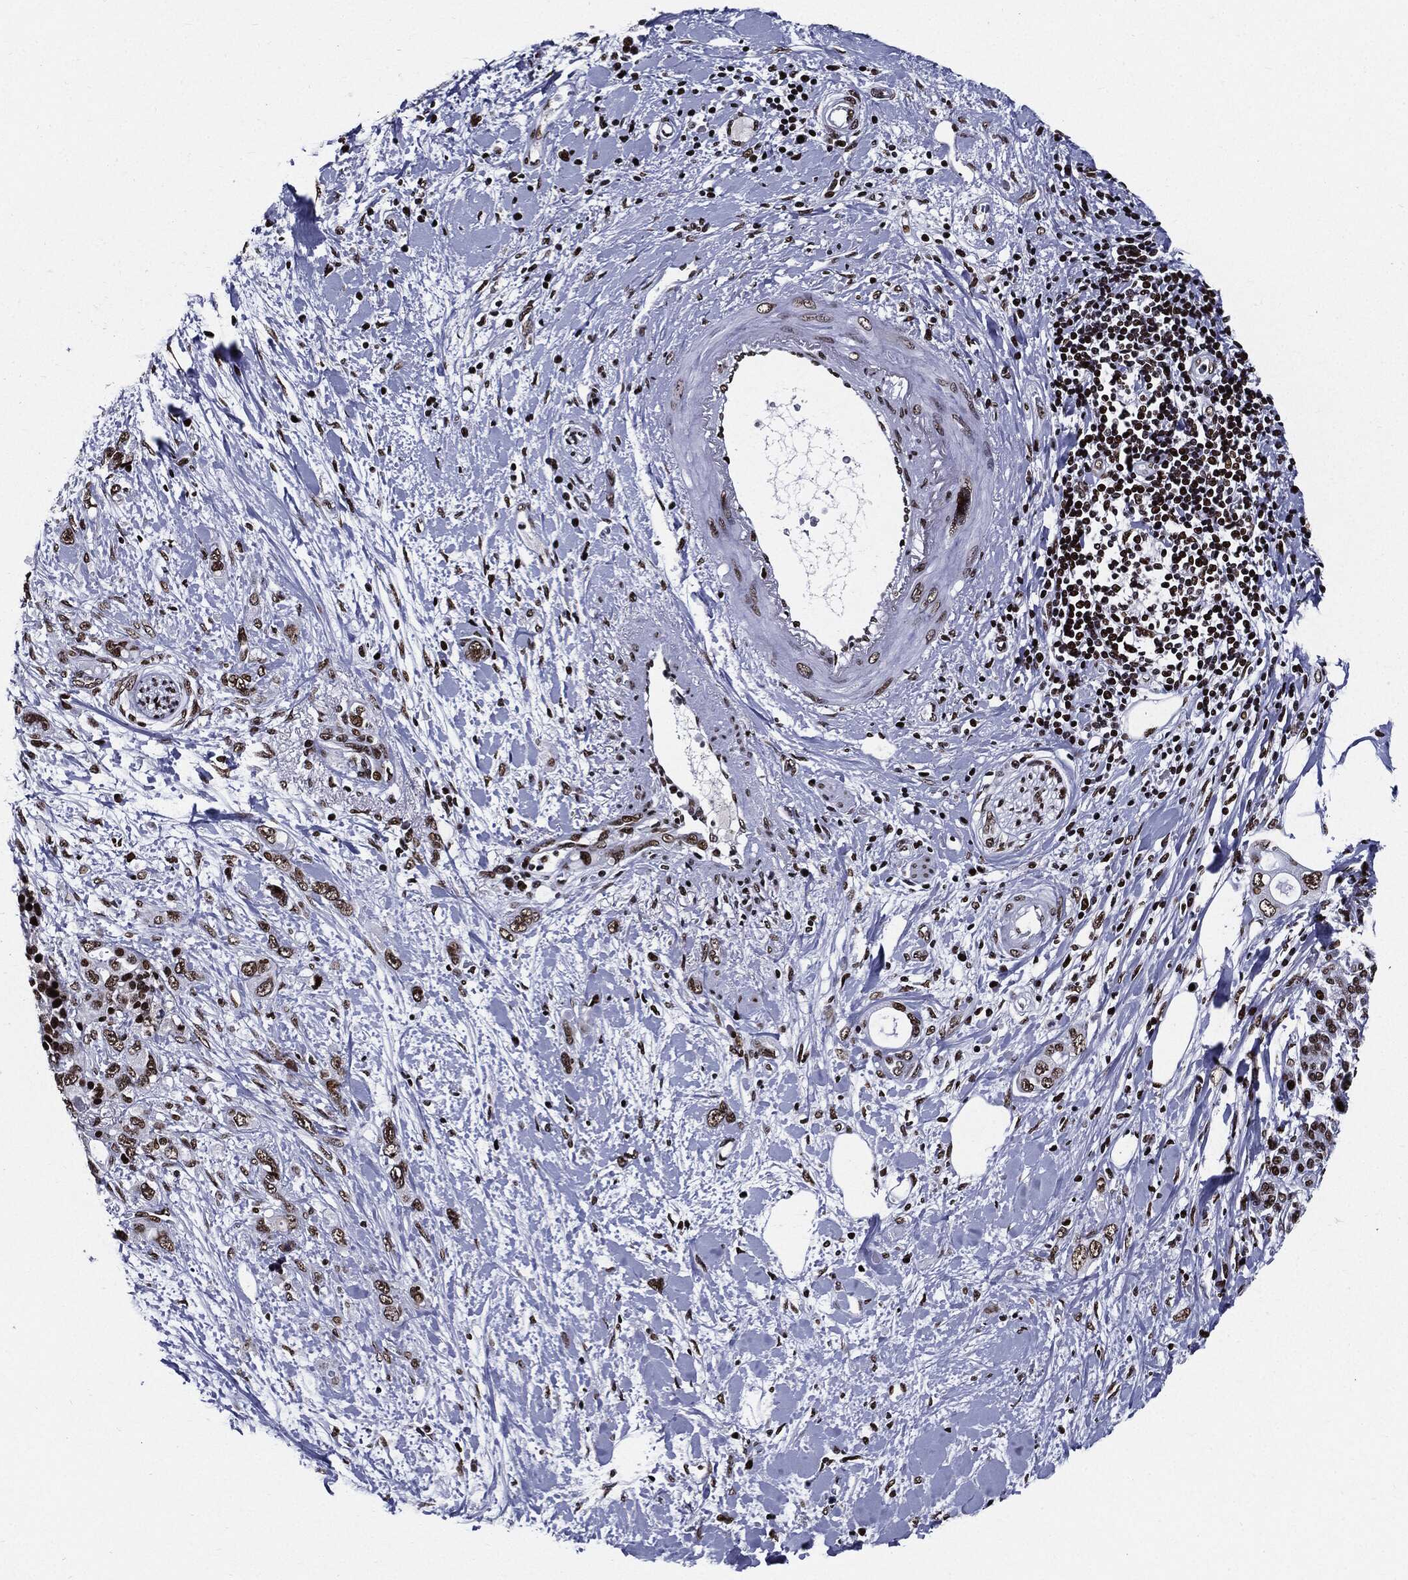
{"staining": {"intensity": "strong", "quantity": ">75%", "location": "nuclear"}, "tissue": "pancreatic cancer", "cell_type": "Tumor cells", "image_type": "cancer", "snomed": [{"axis": "morphology", "description": "Adenocarcinoma, NOS"}, {"axis": "topography", "description": "Pancreas"}], "caption": "DAB immunohistochemical staining of pancreatic adenocarcinoma shows strong nuclear protein expression in approximately >75% of tumor cells.", "gene": "ZFP91", "patient": {"sex": "female", "age": 56}}